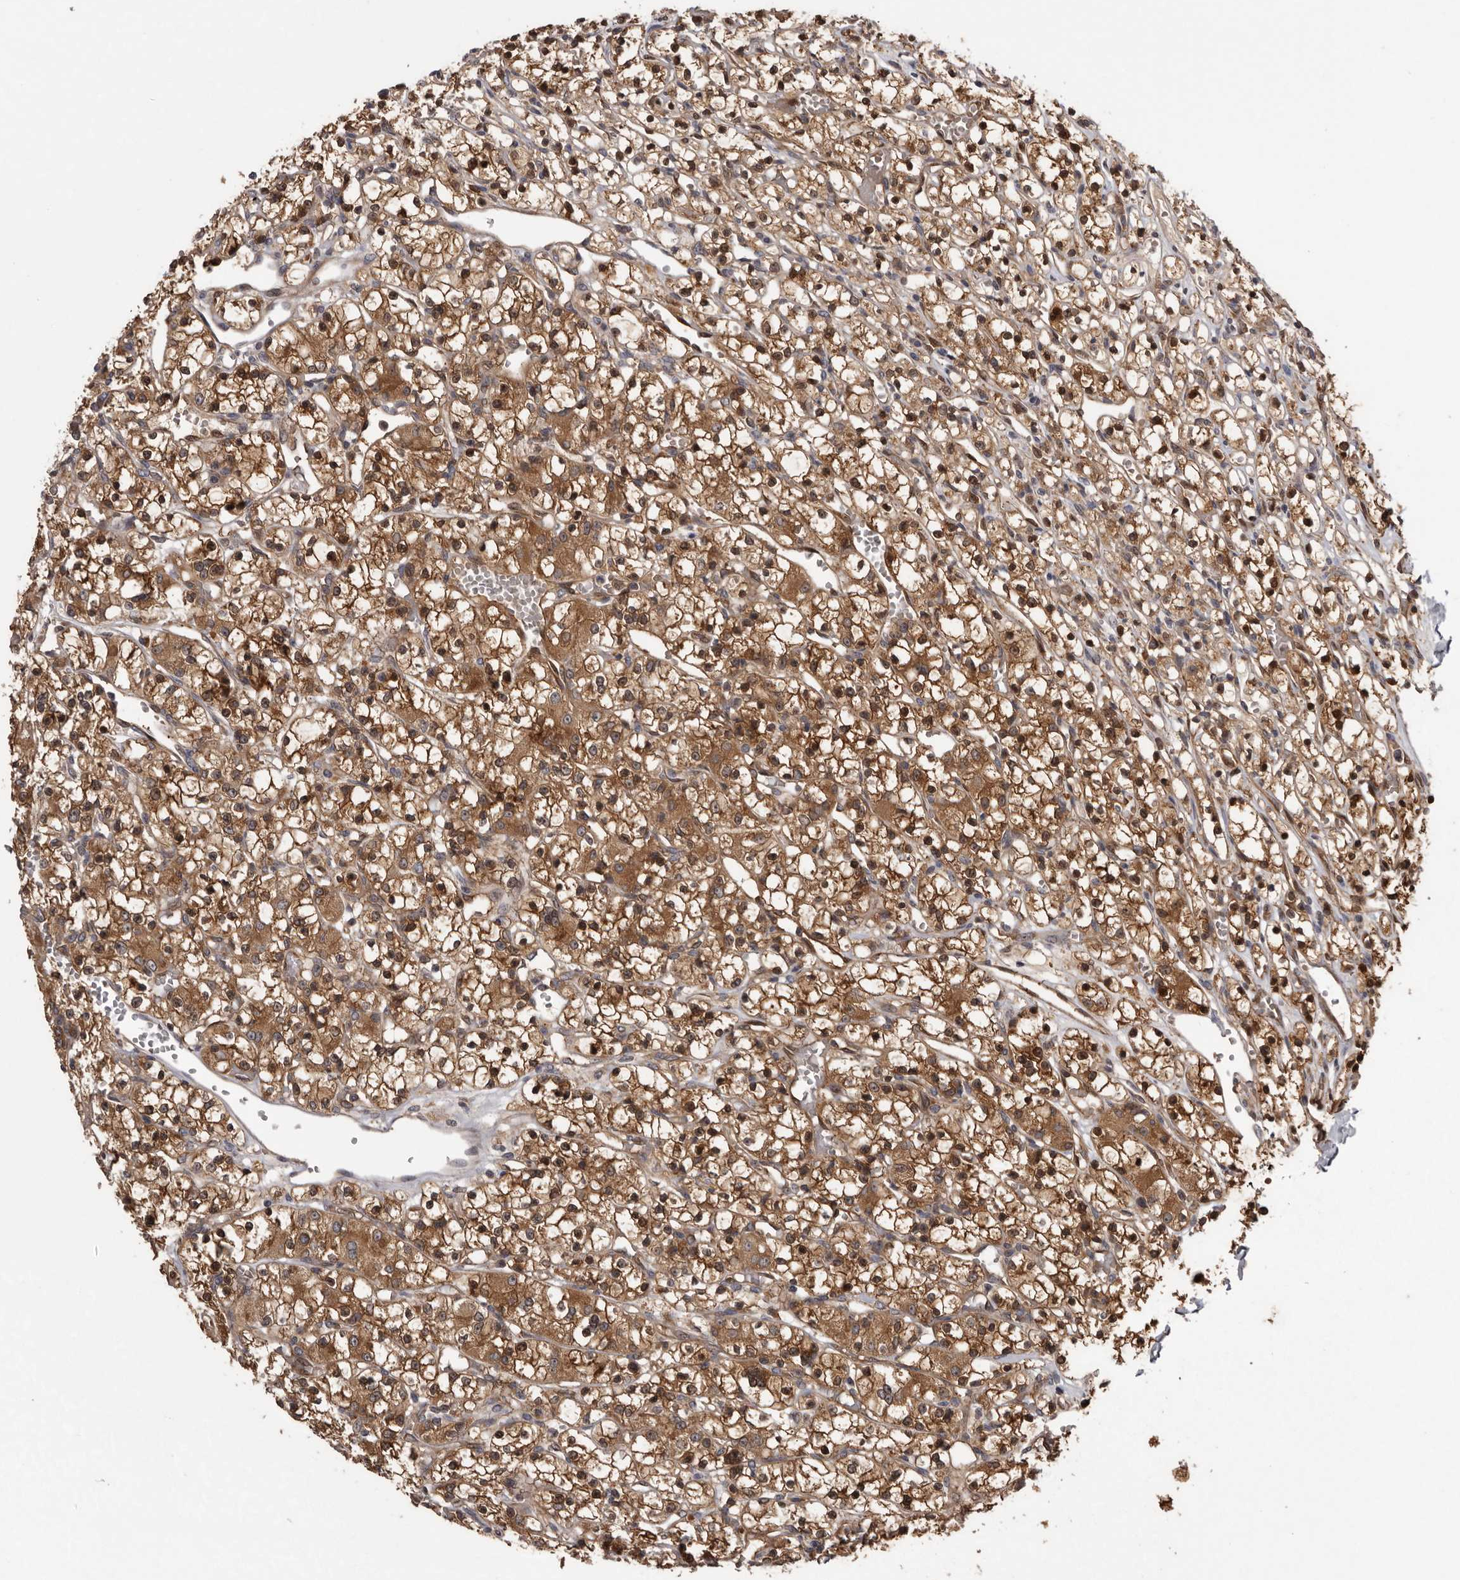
{"staining": {"intensity": "moderate", "quantity": ">75%", "location": "cytoplasmic/membranous,nuclear"}, "tissue": "renal cancer", "cell_type": "Tumor cells", "image_type": "cancer", "snomed": [{"axis": "morphology", "description": "Adenocarcinoma, NOS"}, {"axis": "topography", "description": "Kidney"}], "caption": "IHC image of neoplastic tissue: human adenocarcinoma (renal) stained using immunohistochemistry shows medium levels of moderate protein expression localized specifically in the cytoplasmic/membranous and nuclear of tumor cells, appearing as a cytoplasmic/membranous and nuclear brown color.", "gene": "DARS1", "patient": {"sex": "female", "age": 59}}